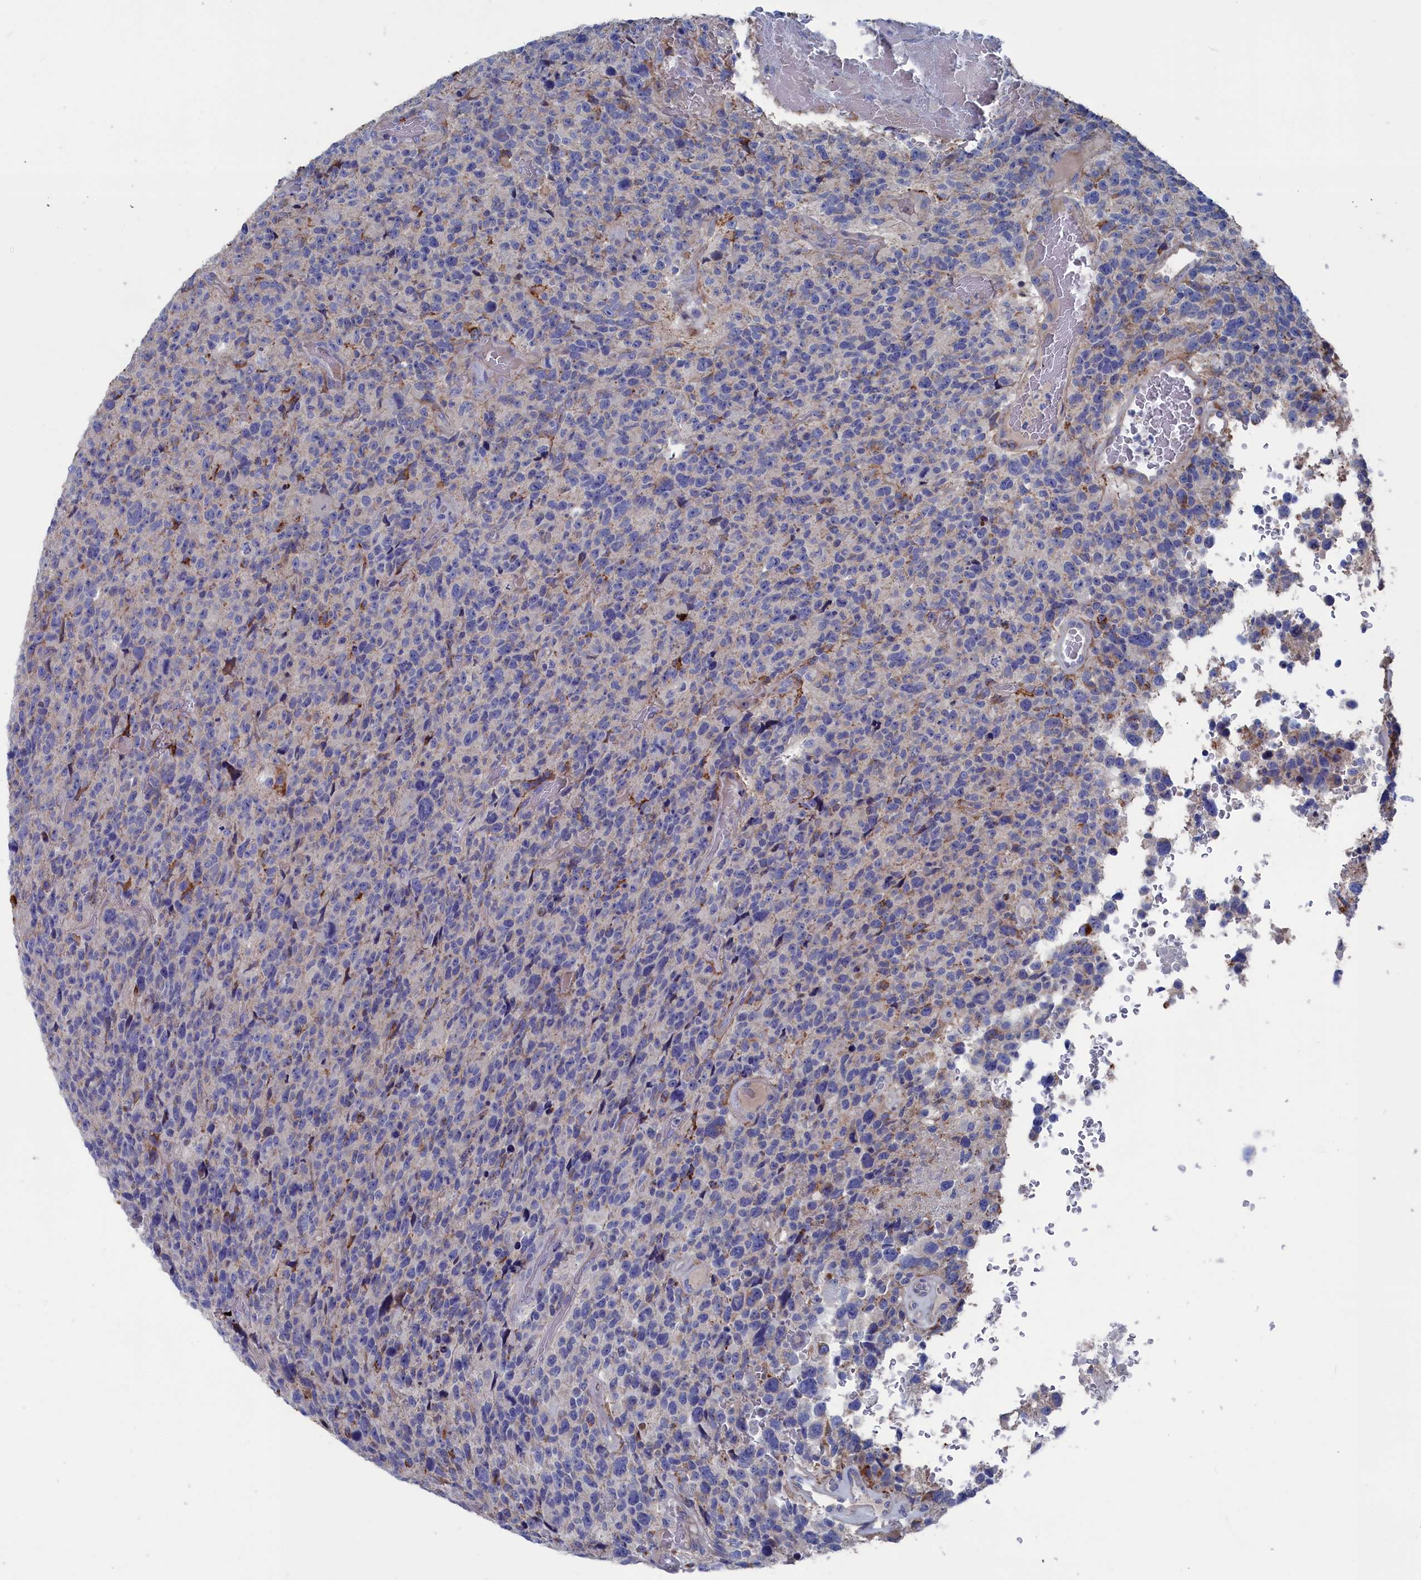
{"staining": {"intensity": "negative", "quantity": "none", "location": "none"}, "tissue": "glioma", "cell_type": "Tumor cells", "image_type": "cancer", "snomed": [{"axis": "morphology", "description": "Glioma, malignant, High grade"}, {"axis": "topography", "description": "Brain"}], "caption": "Immunohistochemical staining of human high-grade glioma (malignant) displays no significant positivity in tumor cells.", "gene": "CEND1", "patient": {"sex": "male", "age": 69}}